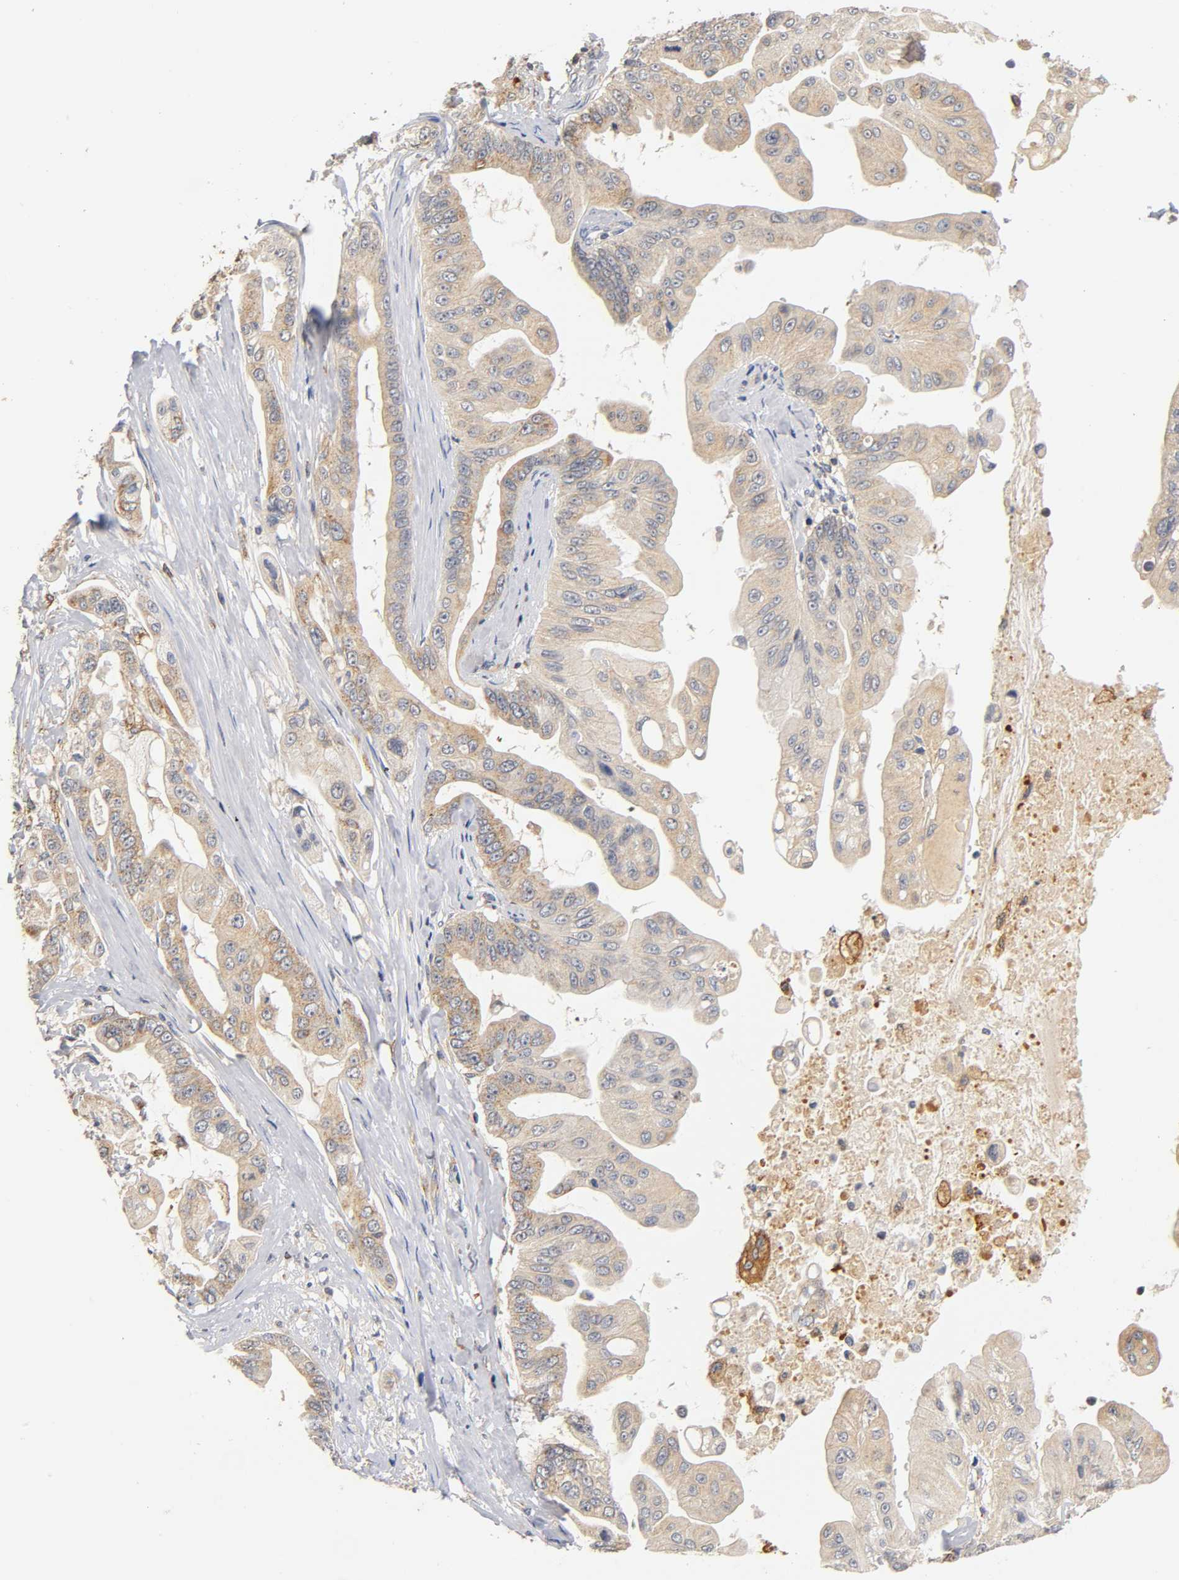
{"staining": {"intensity": "moderate", "quantity": "25%-75%", "location": "cytoplasmic/membranous"}, "tissue": "pancreatic cancer", "cell_type": "Tumor cells", "image_type": "cancer", "snomed": [{"axis": "morphology", "description": "Adenocarcinoma, NOS"}, {"axis": "topography", "description": "Pancreas"}], "caption": "Adenocarcinoma (pancreatic) tissue exhibits moderate cytoplasmic/membranous staining in about 25%-75% of tumor cells", "gene": "SCAP", "patient": {"sex": "female", "age": 75}}